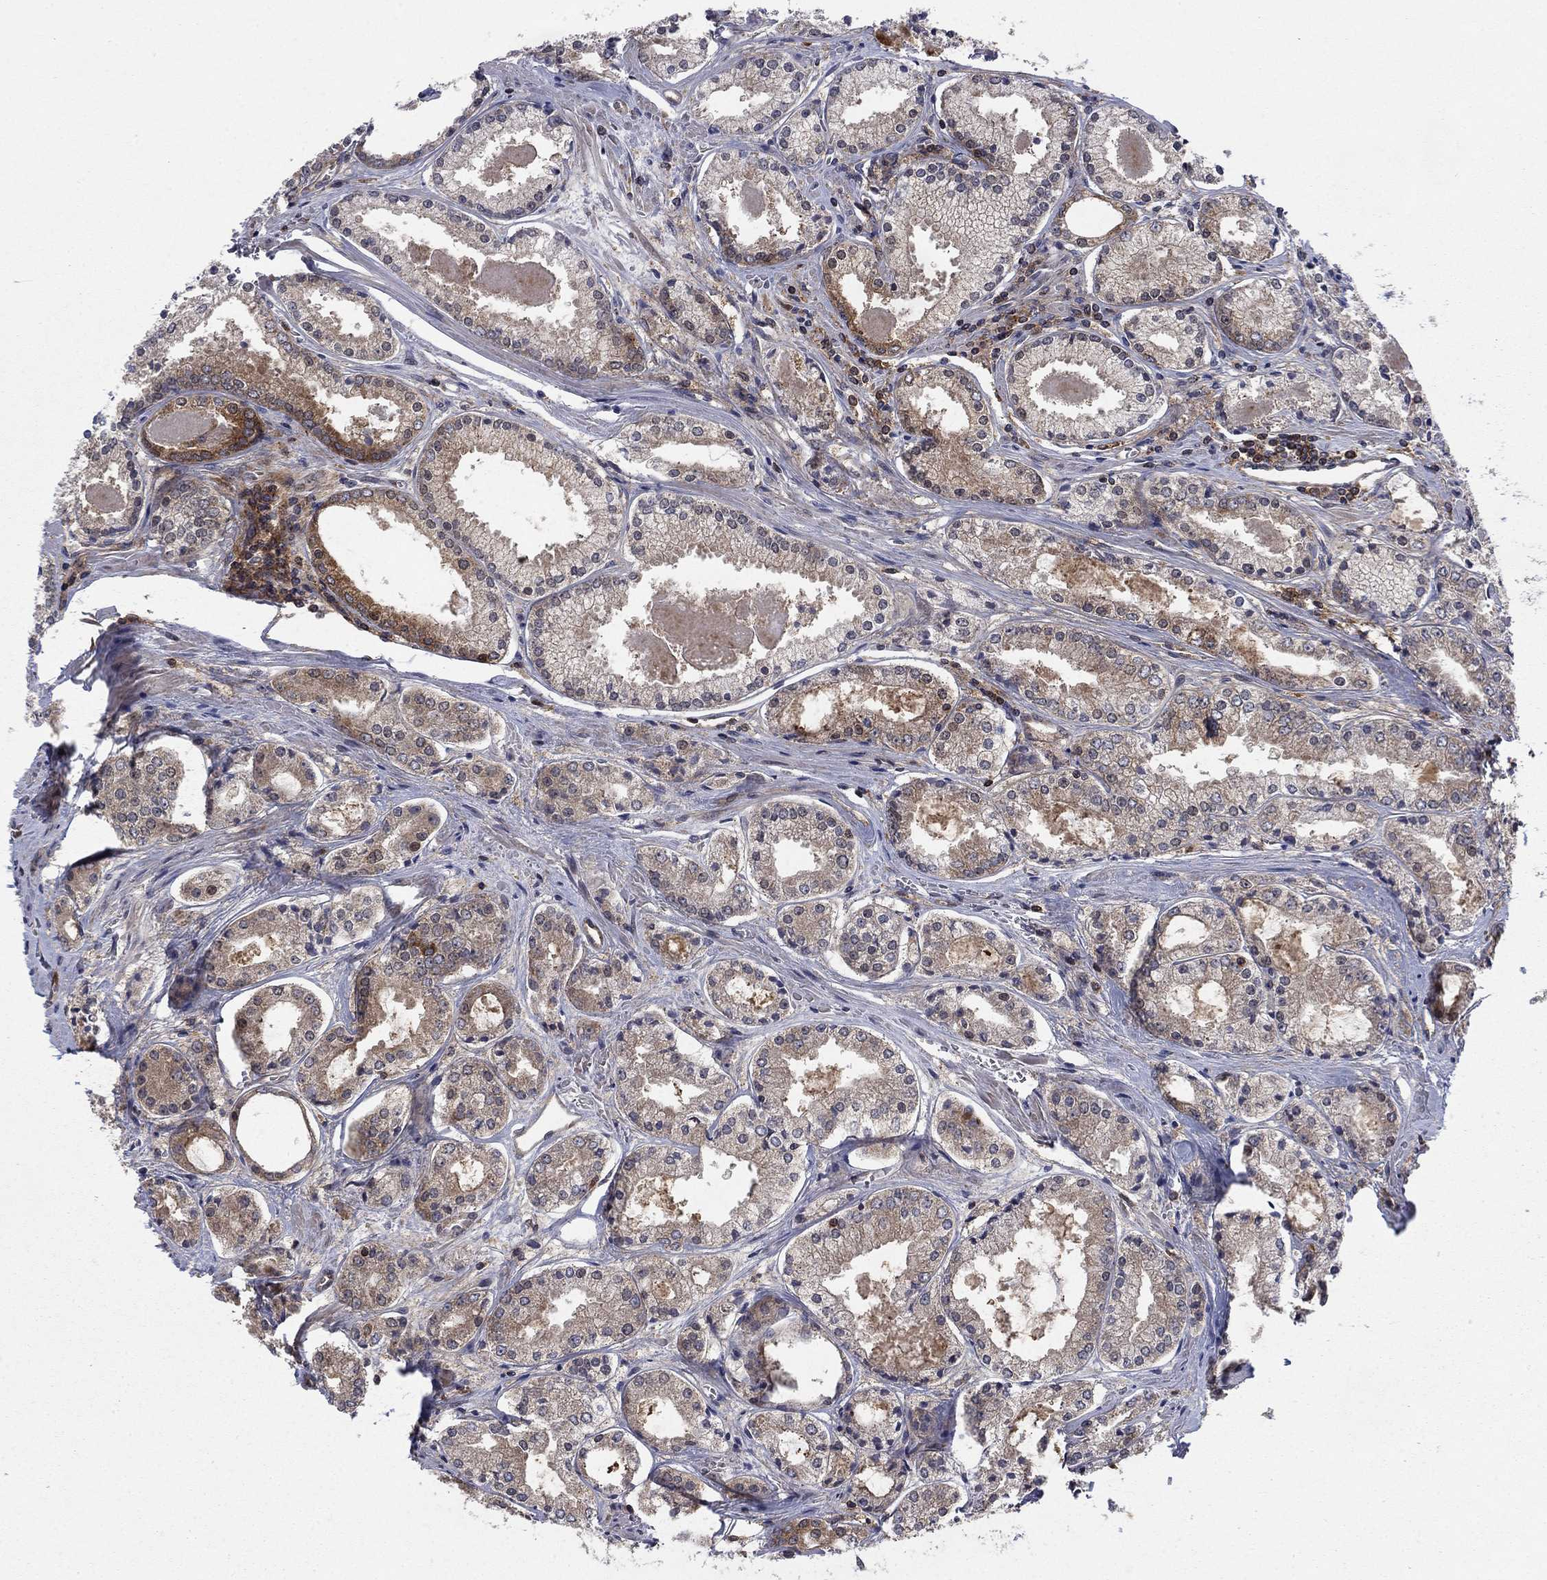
{"staining": {"intensity": "moderate", "quantity": ">75%", "location": "cytoplasmic/membranous"}, "tissue": "prostate cancer", "cell_type": "Tumor cells", "image_type": "cancer", "snomed": [{"axis": "morphology", "description": "Adenocarcinoma, NOS"}, {"axis": "topography", "description": "Prostate"}], "caption": "This image reveals IHC staining of prostate cancer, with medium moderate cytoplasmic/membranous positivity in approximately >75% of tumor cells.", "gene": "IFI35", "patient": {"sex": "male", "age": 72}}